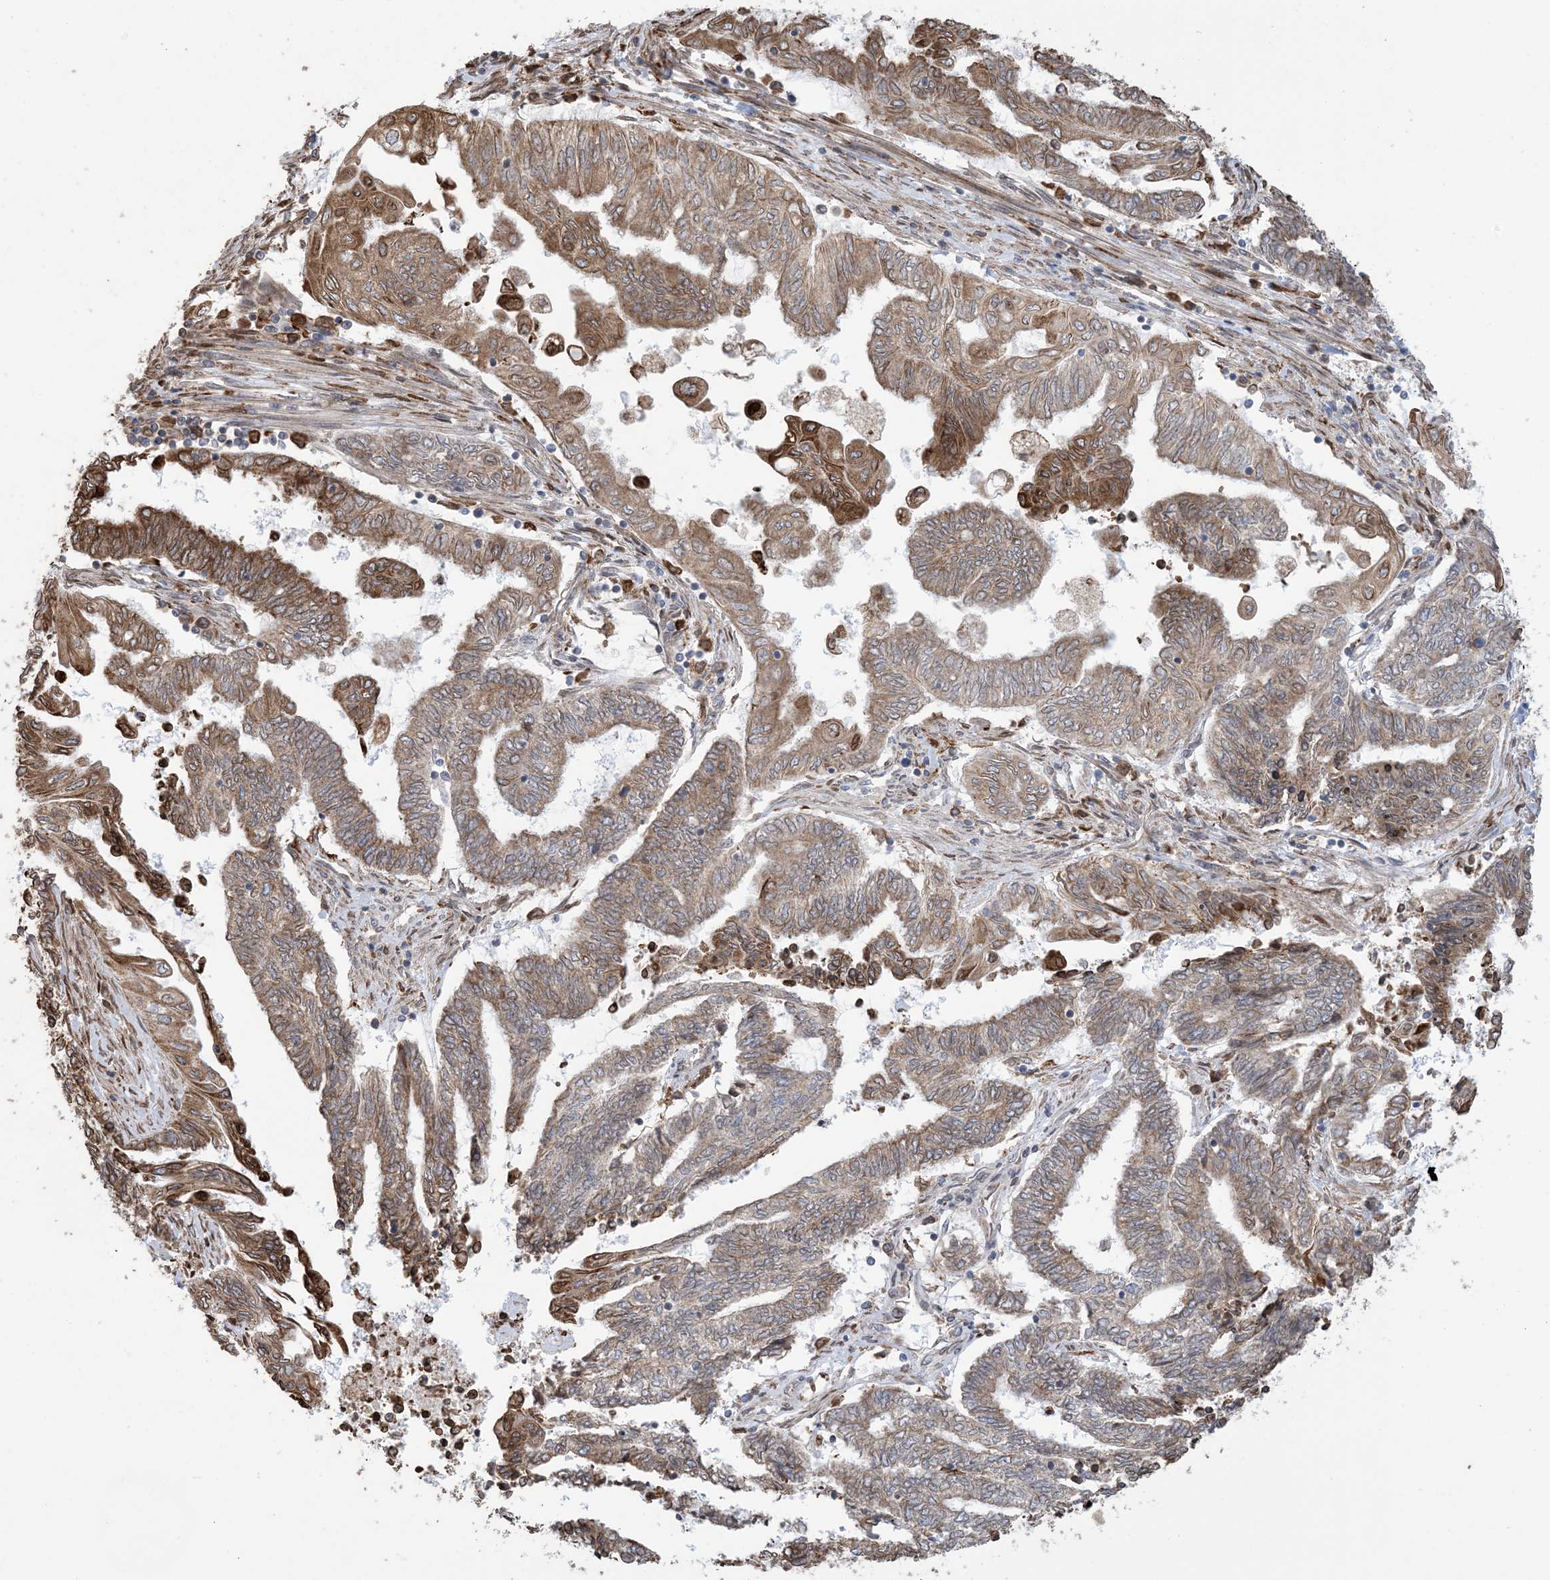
{"staining": {"intensity": "moderate", "quantity": "25%-75%", "location": "cytoplasmic/membranous"}, "tissue": "endometrial cancer", "cell_type": "Tumor cells", "image_type": "cancer", "snomed": [{"axis": "morphology", "description": "Adenocarcinoma, NOS"}, {"axis": "topography", "description": "Uterus"}, {"axis": "topography", "description": "Endometrium"}], "caption": "The micrograph demonstrates immunohistochemical staining of adenocarcinoma (endometrial). There is moderate cytoplasmic/membranous staining is appreciated in approximately 25%-75% of tumor cells. The staining was performed using DAB, with brown indicating positive protein expression. Nuclei are stained blue with hematoxylin.", "gene": "SHANK1", "patient": {"sex": "female", "age": 70}}